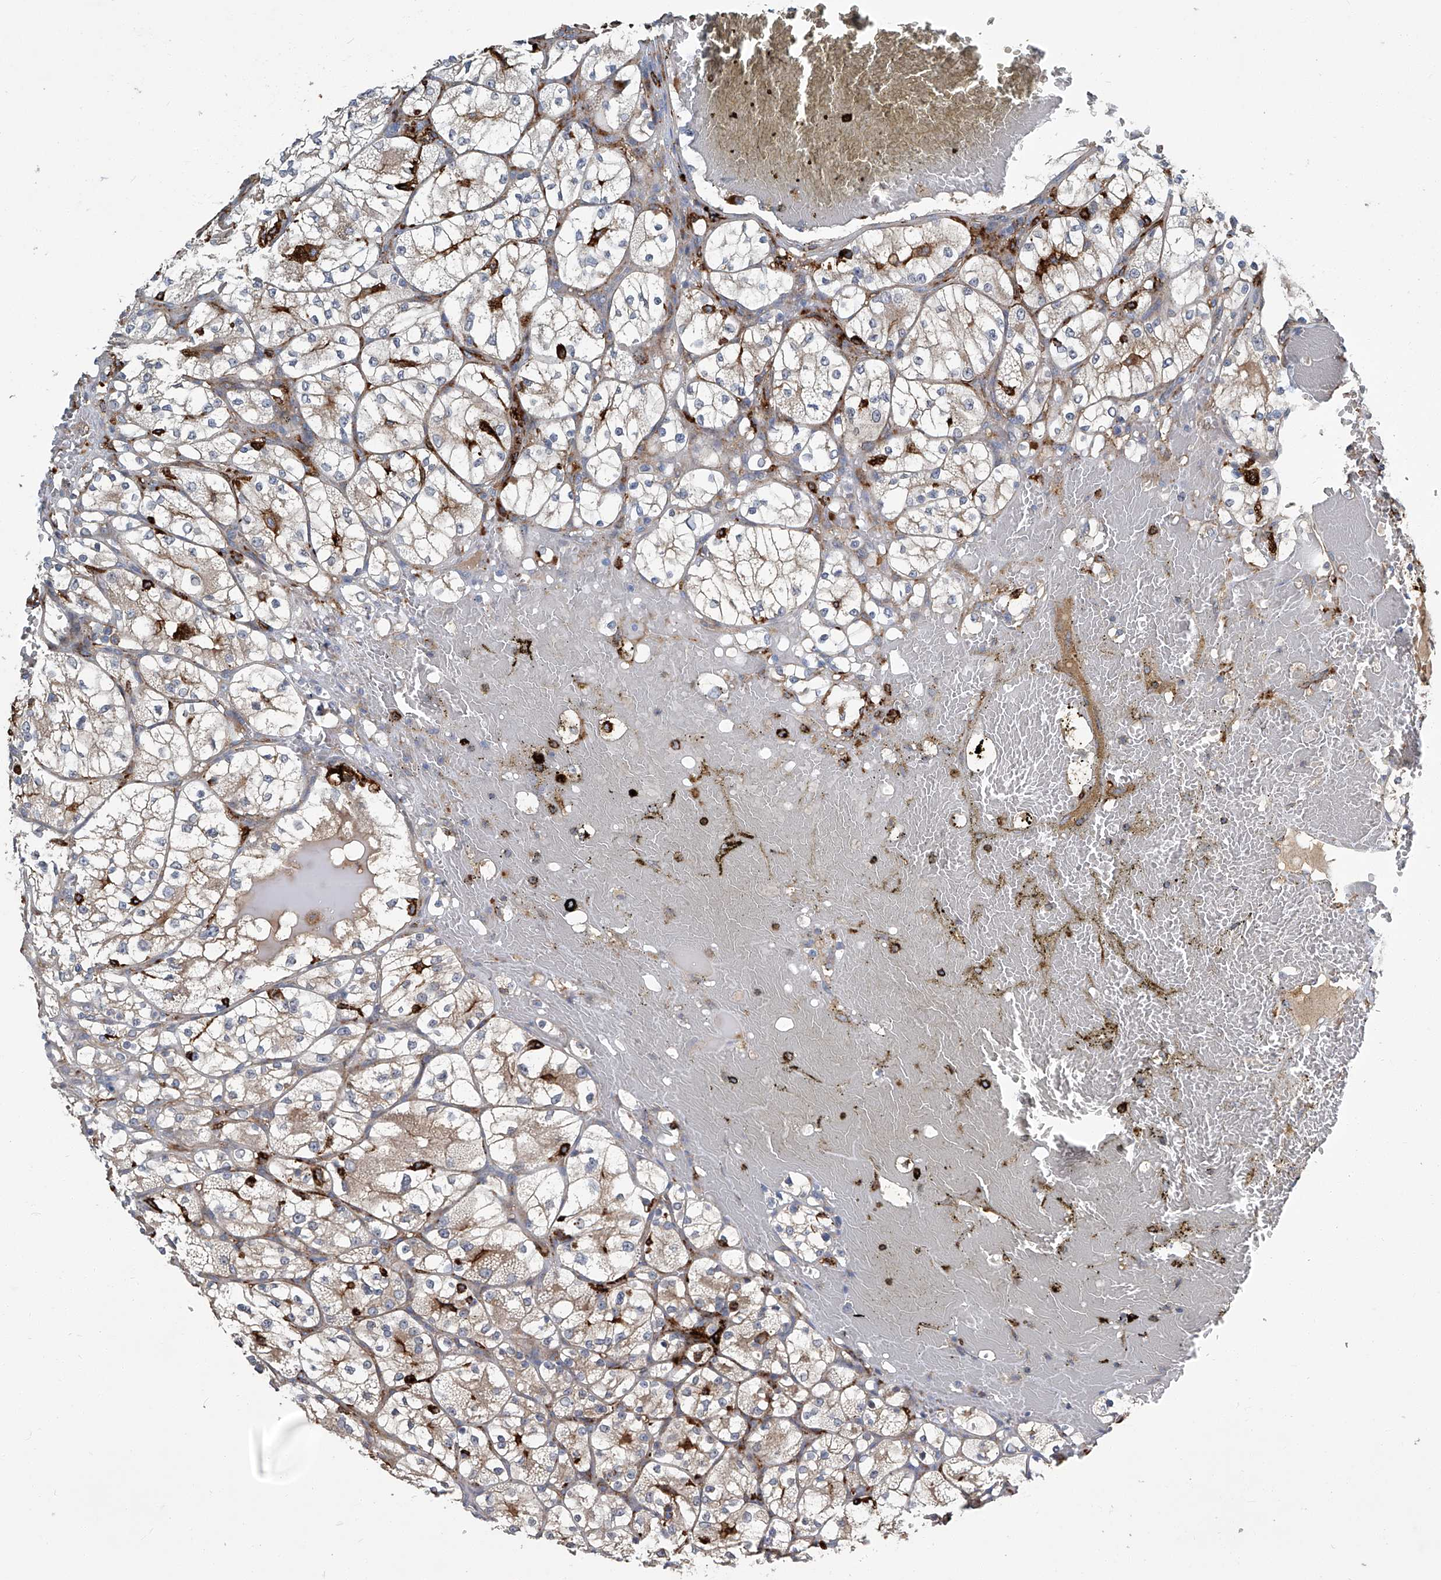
{"staining": {"intensity": "weak", "quantity": "<25%", "location": "cytoplasmic/membranous"}, "tissue": "renal cancer", "cell_type": "Tumor cells", "image_type": "cancer", "snomed": [{"axis": "morphology", "description": "Adenocarcinoma, NOS"}, {"axis": "topography", "description": "Kidney"}], "caption": "Immunohistochemistry (IHC) histopathology image of renal cancer (adenocarcinoma) stained for a protein (brown), which exhibits no staining in tumor cells.", "gene": "FAM167A", "patient": {"sex": "female", "age": 69}}